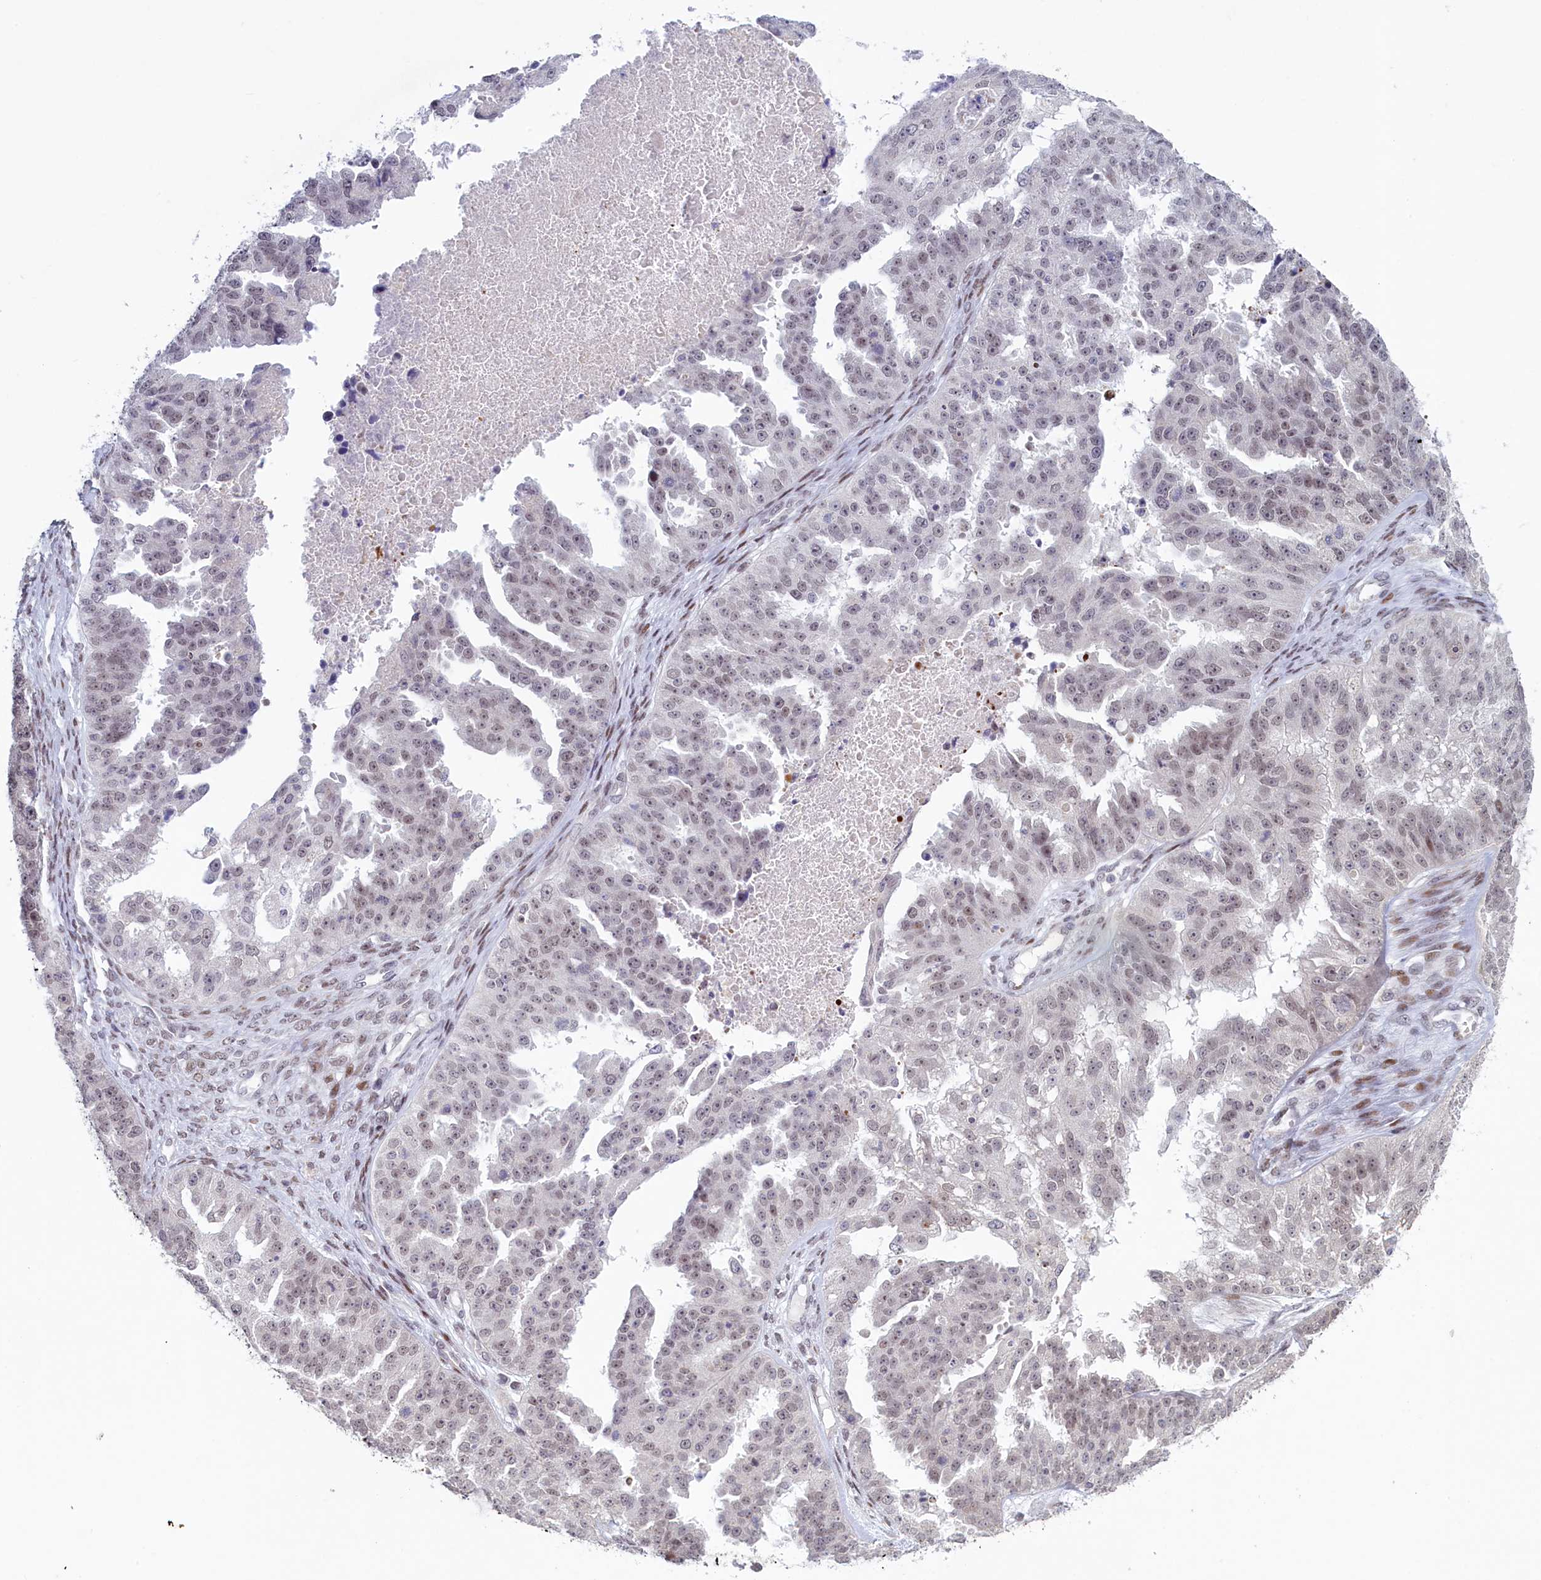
{"staining": {"intensity": "weak", "quantity": "<25%", "location": "nuclear"}, "tissue": "ovarian cancer", "cell_type": "Tumor cells", "image_type": "cancer", "snomed": [{"axis": "morphology", "description": "Cystadenocarcinoma, serous, NOS"}, {"axis": "topography", "description": "Ovary"}], "caption": "Immunohistochemistry (IHC) of human ovarian serous cystadenocarcinoma displays no staining in tumor cells. (DAB (3,3'-diaminobenzidine) immunohistochemistry (IHC) with hematoxylin counter stain).", "gene": "ATF7IP2", "patient": {"sex": "female", "age": 58}}